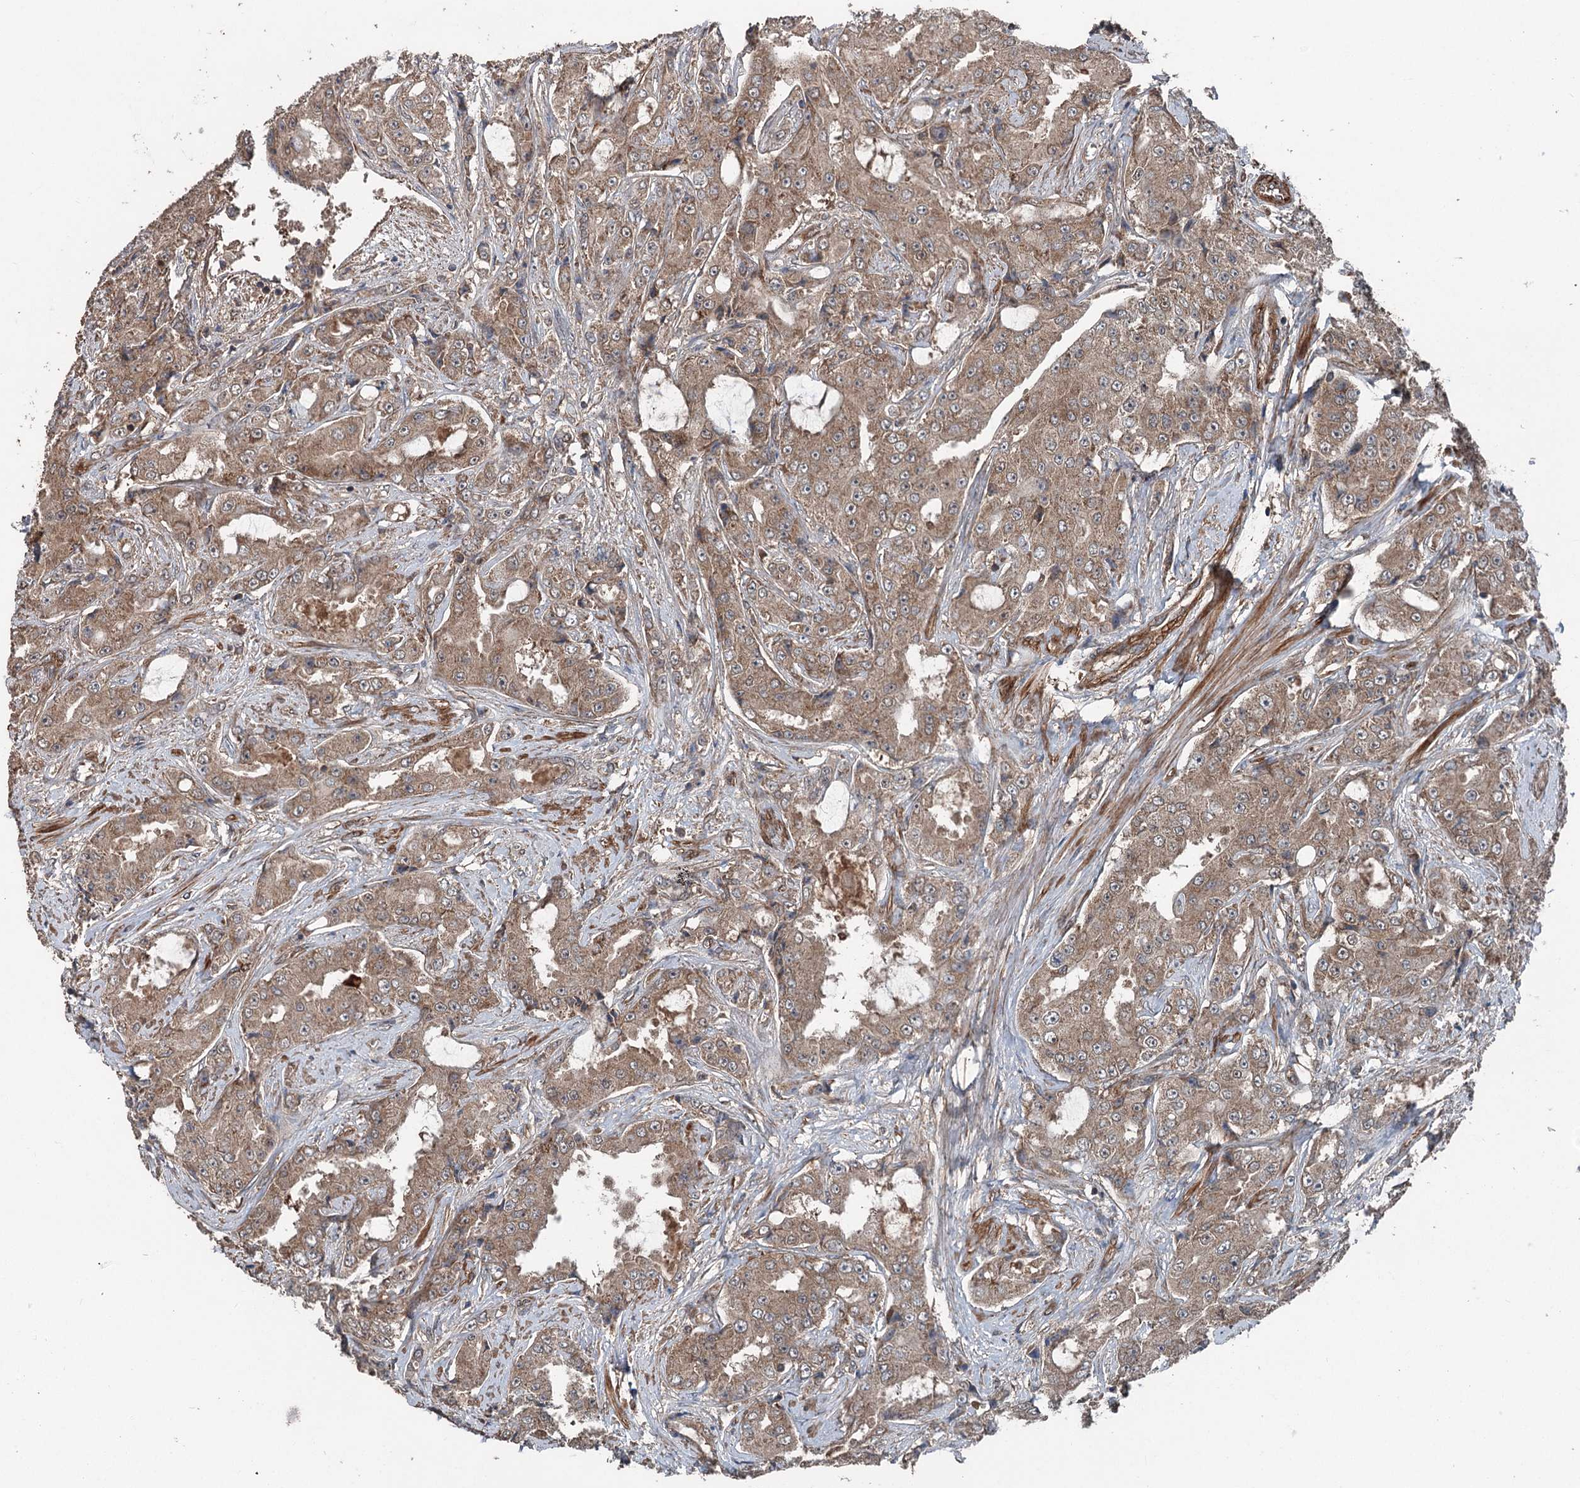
{"staining": {"intensity": "moderate", "quantity": ">75%", "location": "cytoplasmic/membranous"}, "tissue": "prostate cancer", "cell_type": "Tumor cells", "image_type": "cancer", "snomed": [{"axis": "morphology", "description": "Adenocarcinoma, High grade"}, {"axis": "topography", "description": "Prostate"}], "caption": "Approximately >75% of tumor cells in human prostate high-grade adenocarcinoma exhibit moderate cytoplasmic/membranous protein expression as visualized by brown immunohistochemical staining.", "gene": "RNF214", "patient": {"sex": "male", "age": 73}}